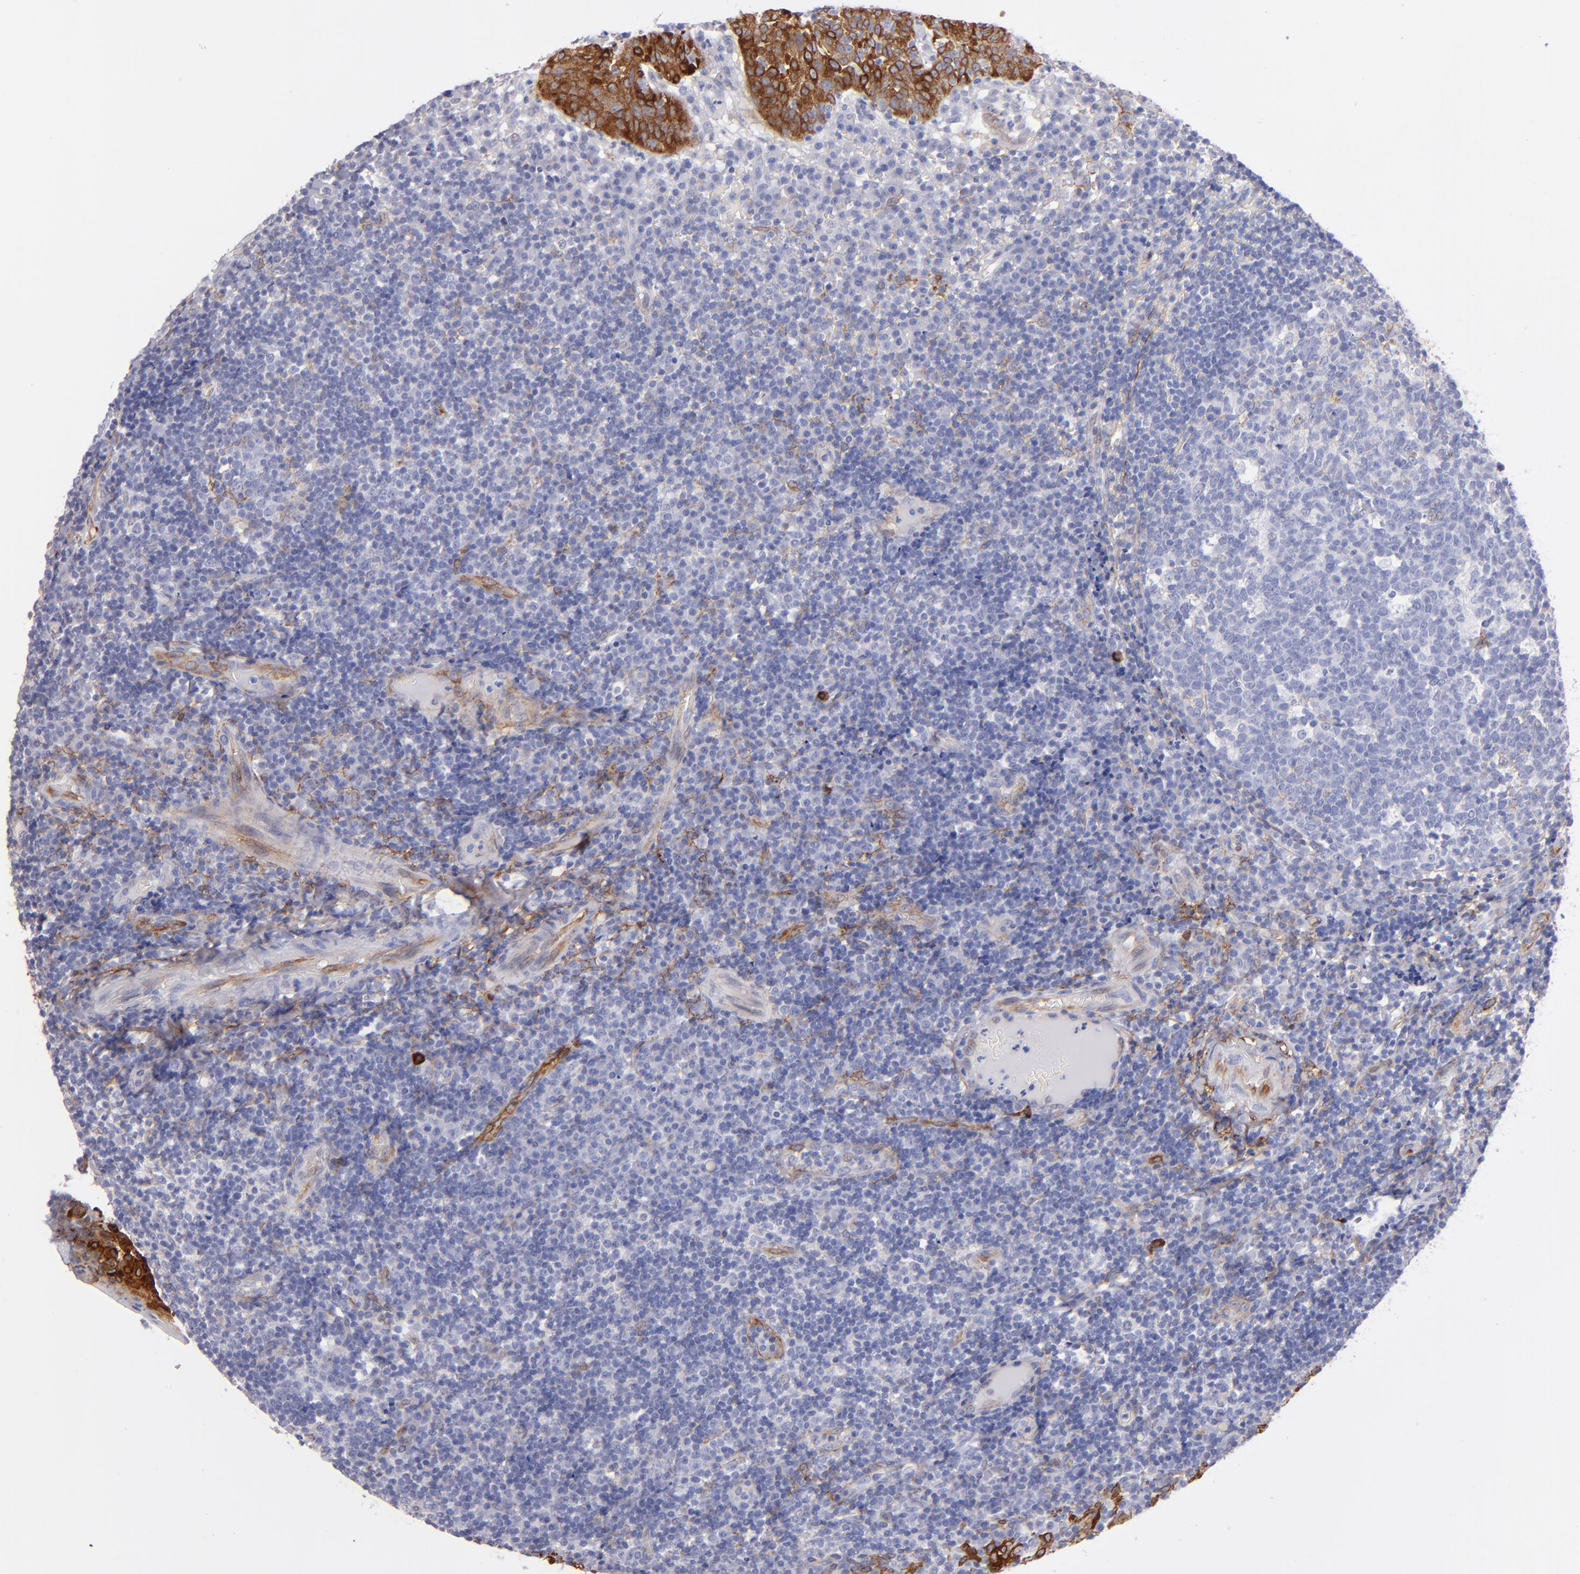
{"staining": {"intensity": "negative", "quantity": "none", "location": "none"}, "tissue": "tonsil", "cell_type": "Germinal center cells", "image_type": "normal", "snomed": [{"axis": "morphology", "description": "Normal tissue, NOS"}, {"axis": "topography", "description": "Tonsil"}], "caption": "This is an IHC image of benign tonsil. There is no positivity in germinal center cells.", "gene": "AHNAK2", "patient": {"sex": "female", "age": 40}}